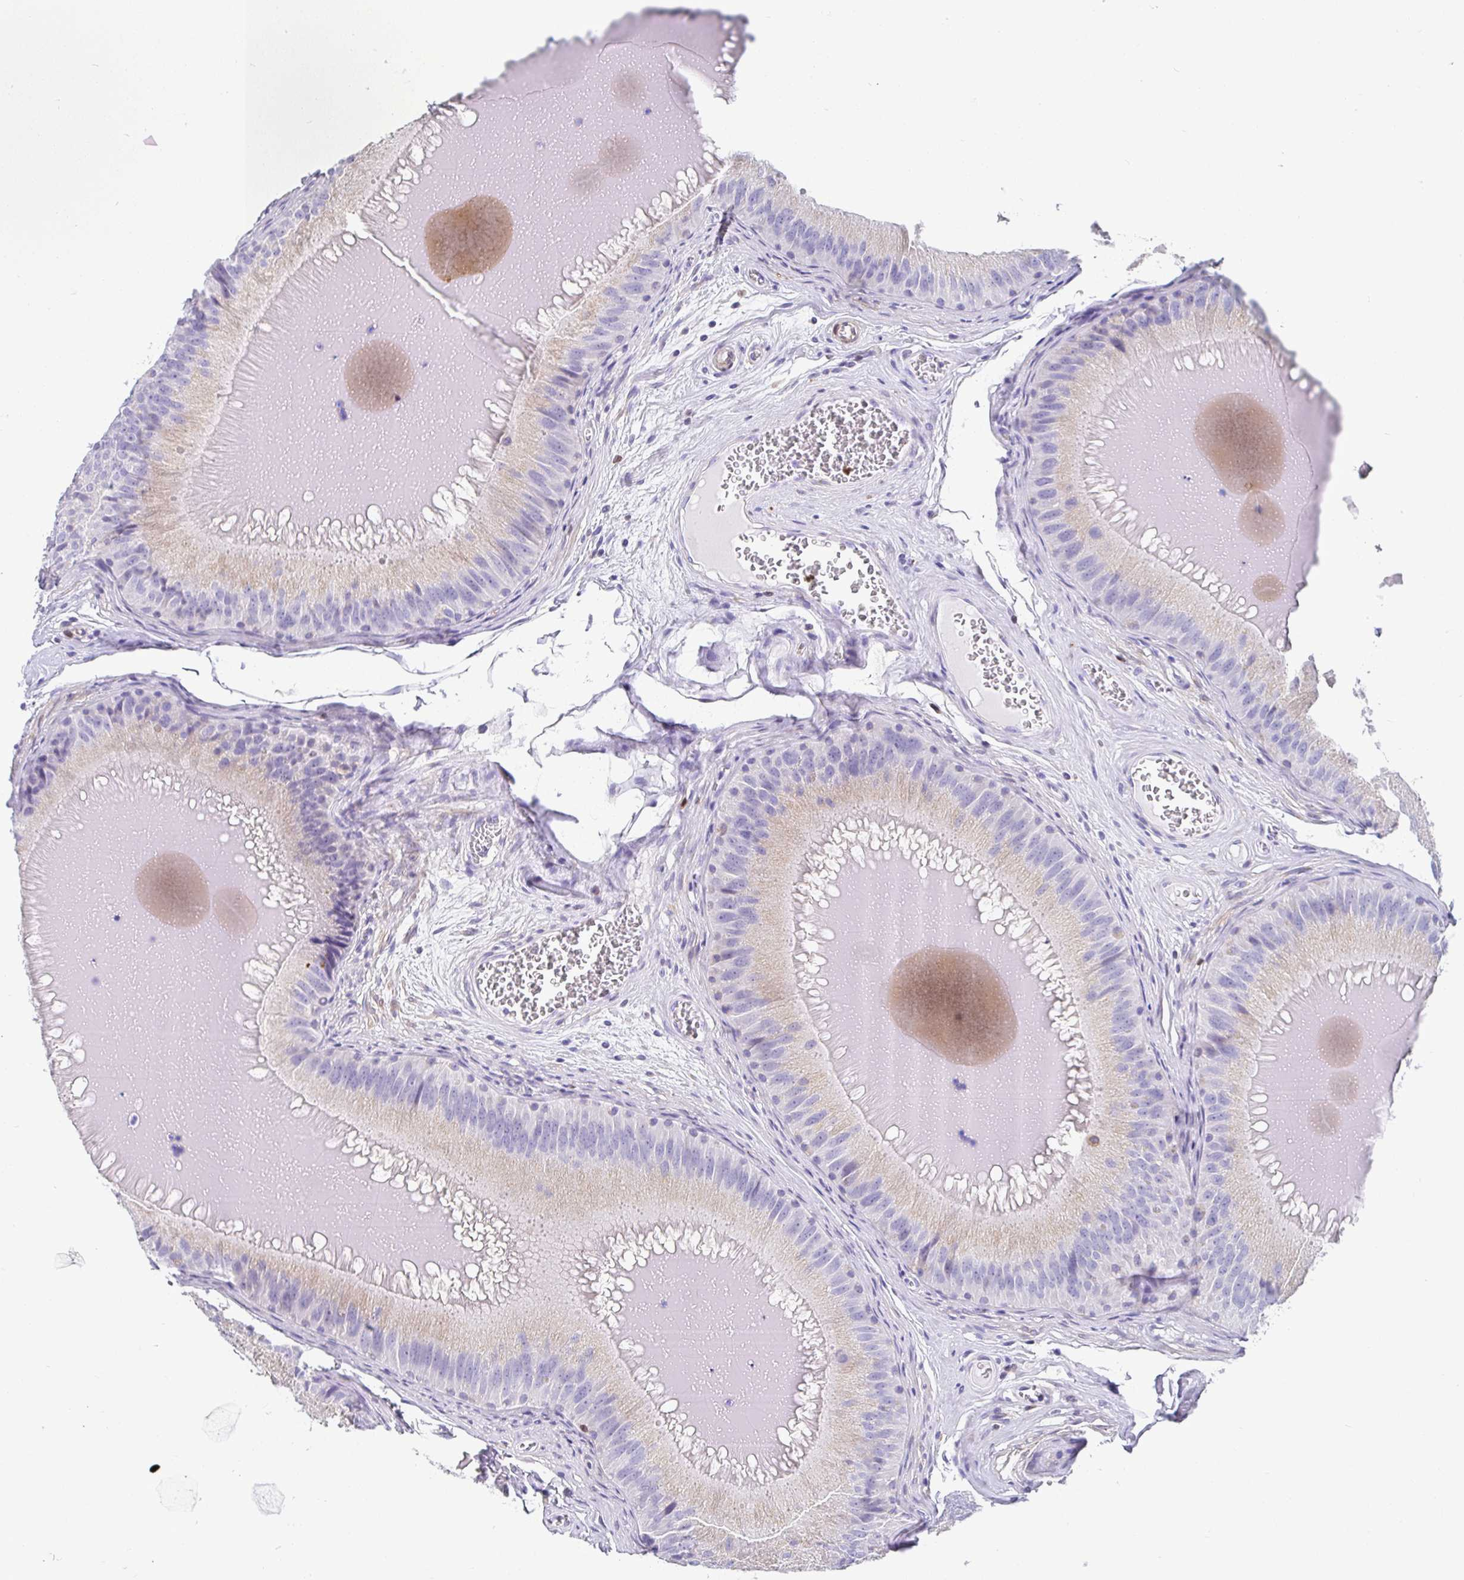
{"staining": {"intensity": "weak", "quantity": "25%-75%", "location": "cytoplasmic/membranous"}, "tissue": "epididymis", "cell_type": "Glandular cells", "image_type": "normal", "snomed": [{"axis": "morphology", "description": "Normal tissue, NOS"}, {"axis": "topography", "description": "Epididymis, spermatic cord, NOS"}], "caption": "Immunohistochemistry (IHC) staining of benign epididymis, which reveals low levels of weak cytoplasmic/membranous expression in approximately 25%-75% of glandular cells indicating weak cytoplasmic/membranous protein positivity. The staining was performed using DAB (brown) for protein detection and nuclei were counterstained in hematoxylin (blue).", "gene": "TP53I11", "patient": {"sex": "male", "age": 39}}